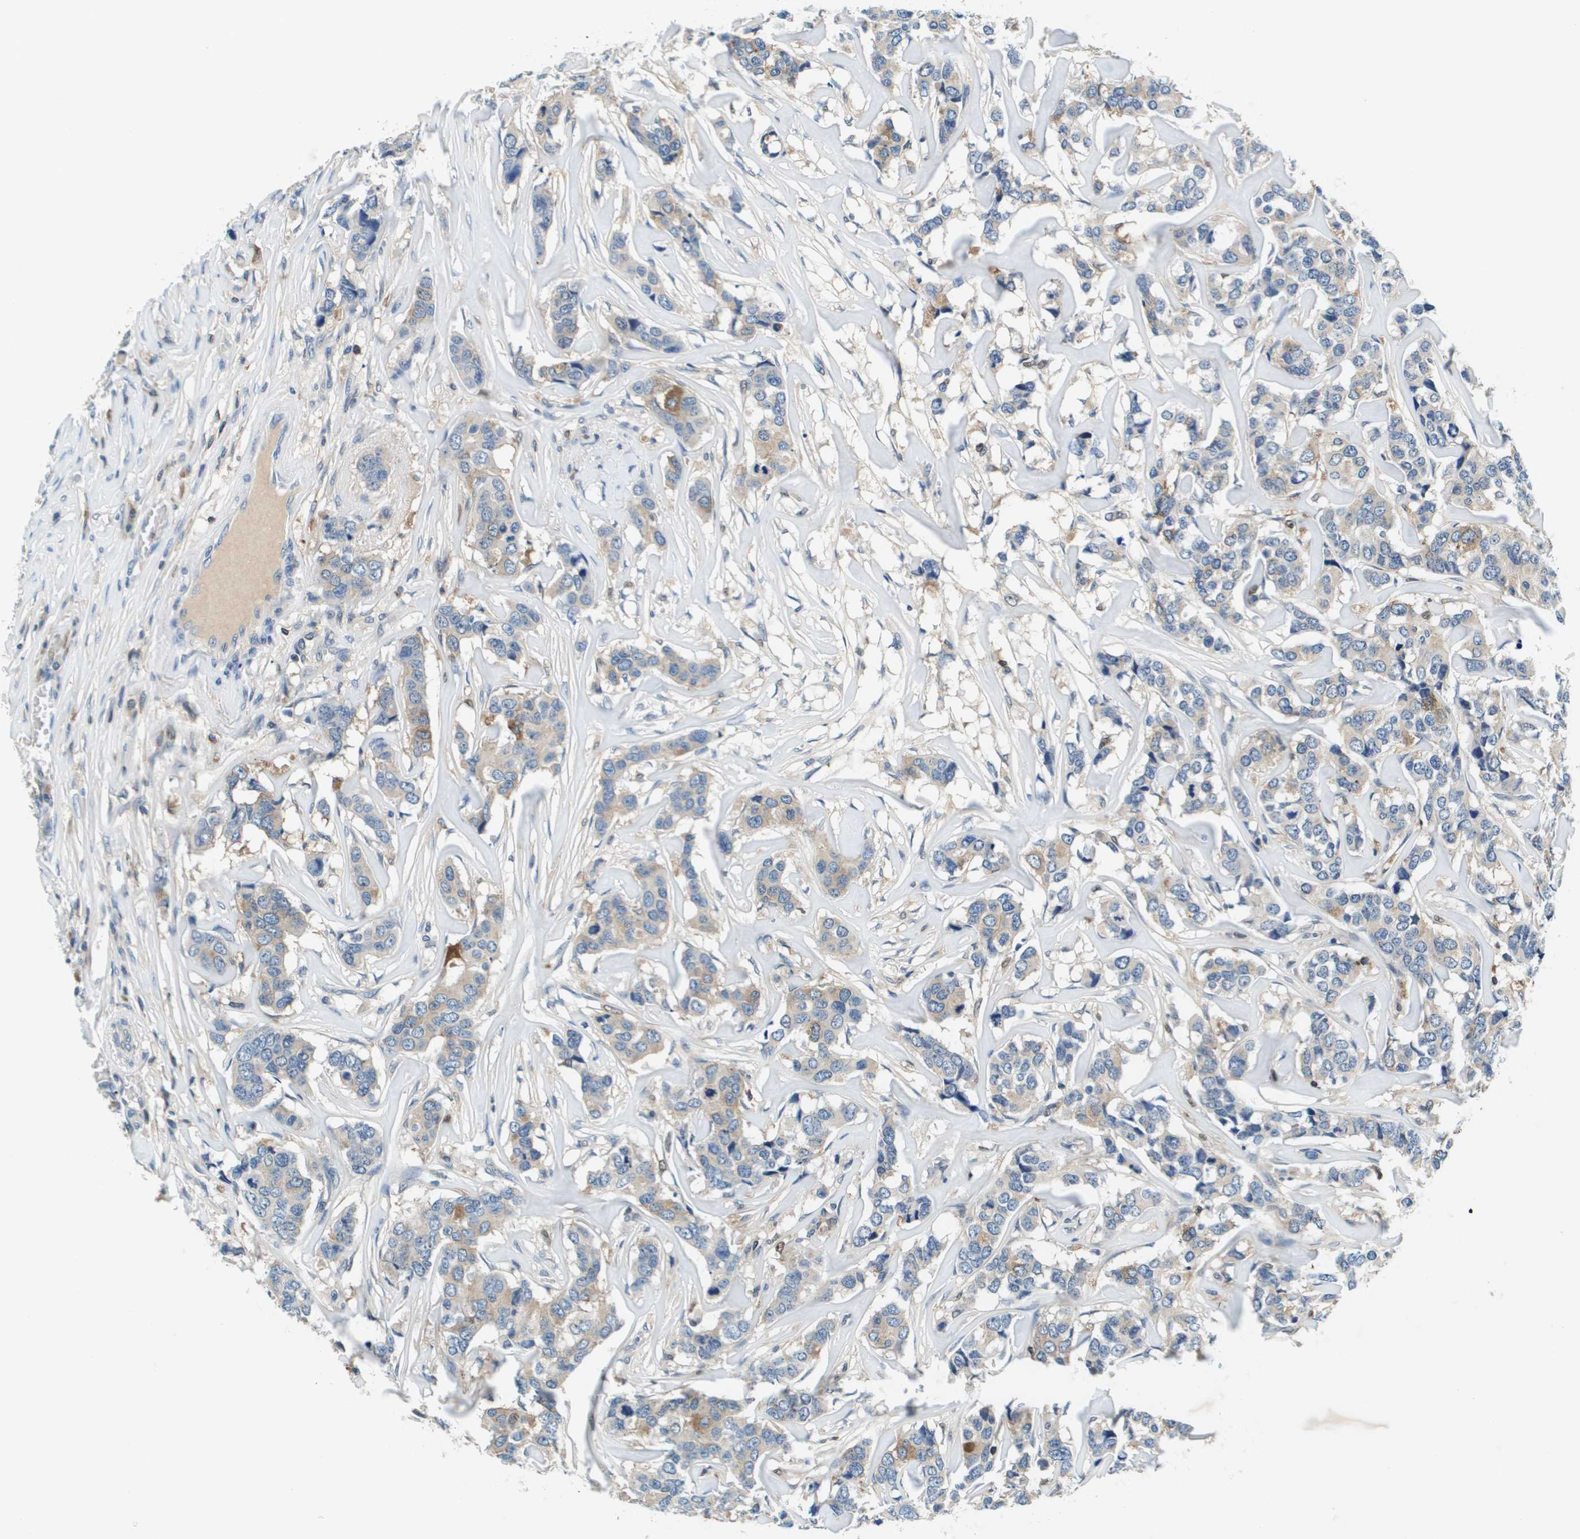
{"staining": {"intensity": "weak", "quantity": "25%-75%", "location": "cytoplasmic/membranous"}, "tissue": "breast cancer", "cell_type": "Tumor cells", "image_type": "cancer", "snomed": [{"axis": "morphology", "description": "Lobular carcinoma"}, {"axis": "topography", "description": "Breast"}], "caption": "Approximately 25%-75% of tumor cells in lobular carcinoma (breast) show weak cytoplasmic/membranous protein staining as visualized by brown immunohistochemical staining.", "gene": "KCNQ5", "patient": {"sex": "female", "age": 59}}